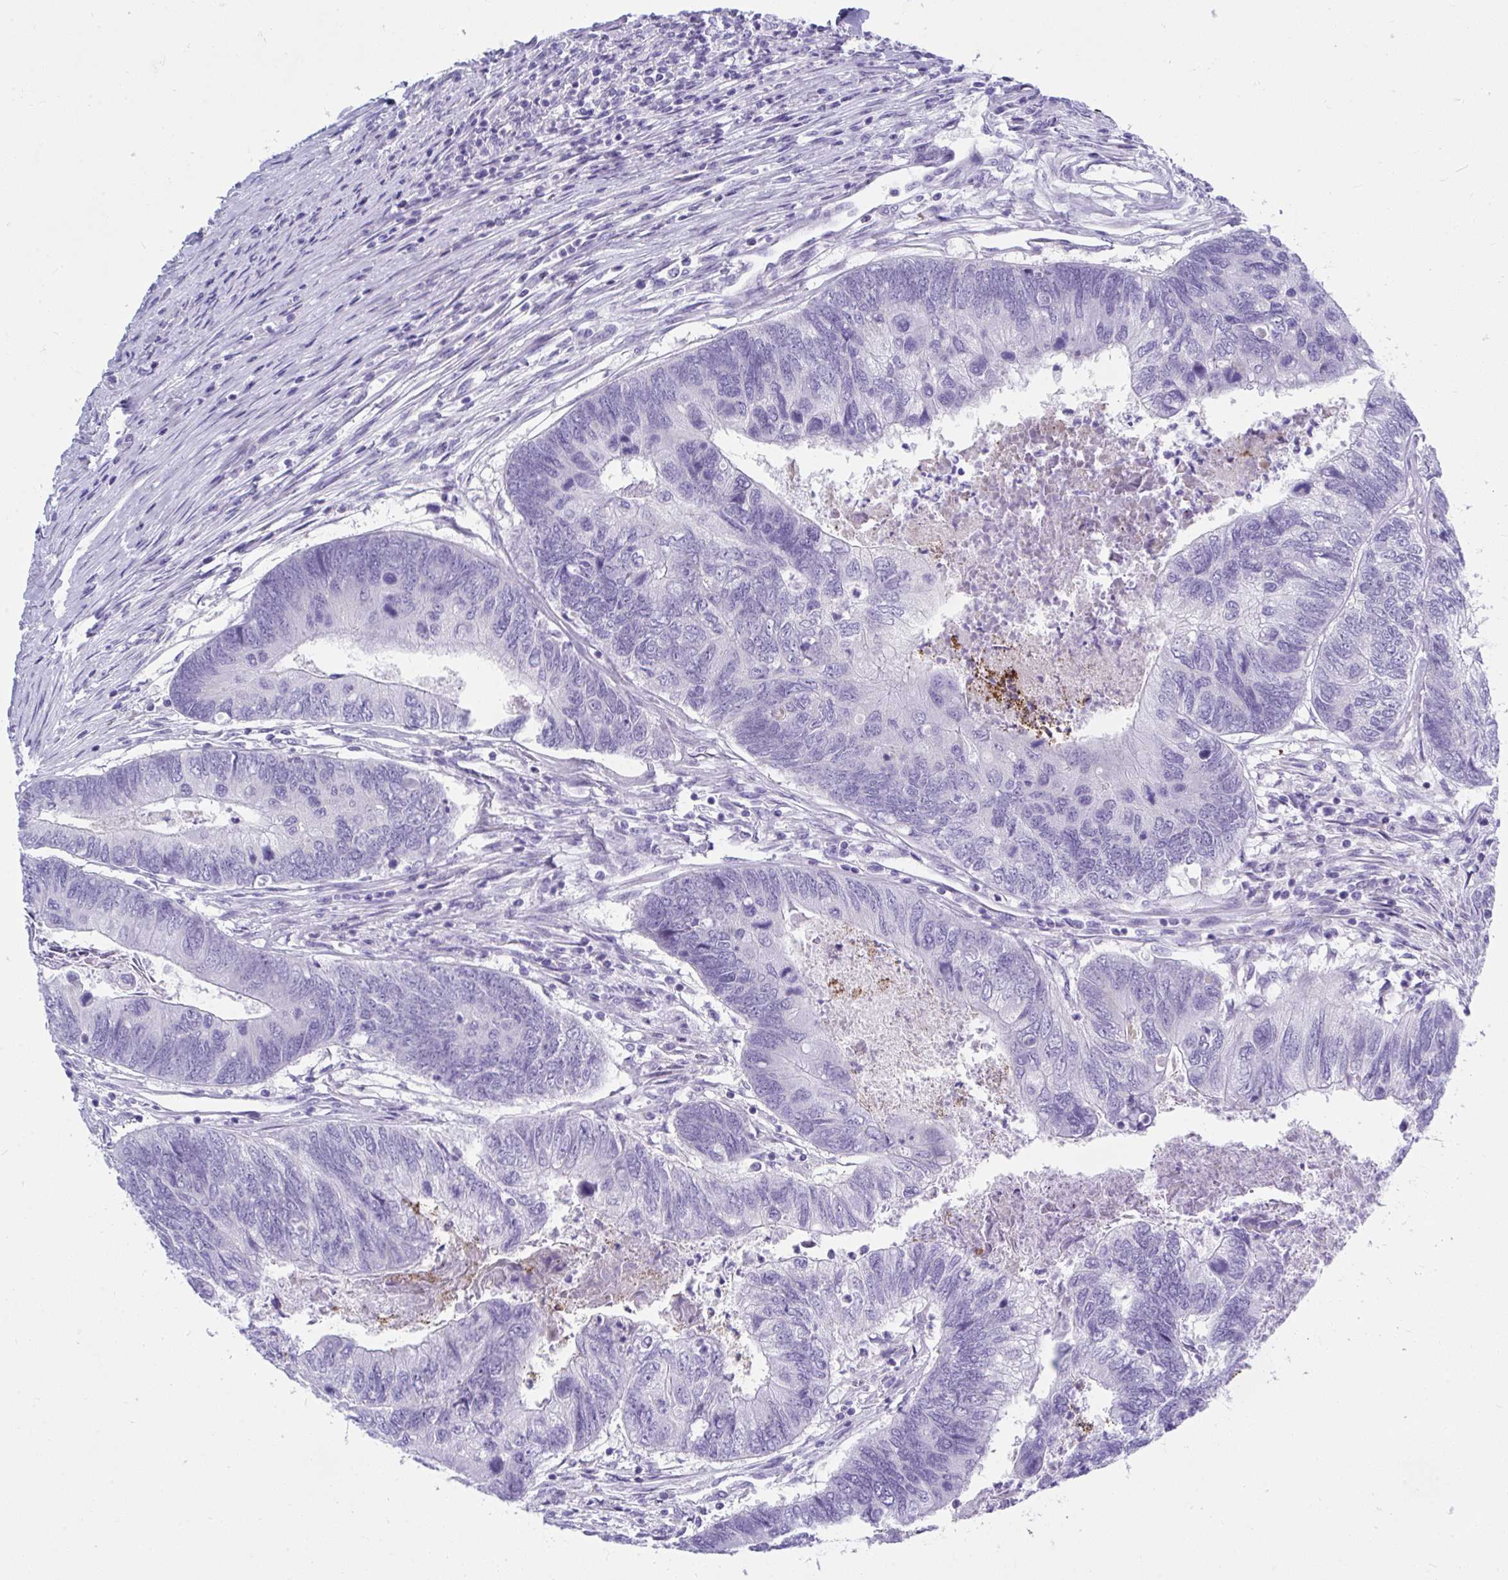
{"staining": {"intensity": "negative", "quantity": "none", "location": "none"}, "tissue": "colorectal cancer", "cell_type": "Tumor cells", "image_type": "cancer", "snomed": [{"axis": "morphology", "description": "Adenocarcinoma, NOS"}, {"axis": "topography", "description": "Colon"}], "caption": "The immunohistochemistry histopathology image has no significant positivity in tumor cells of adenocarcinoma (colorectal) tissue.", "gene": "ISL1", "patient": {"sex": "female", "age": 67}}